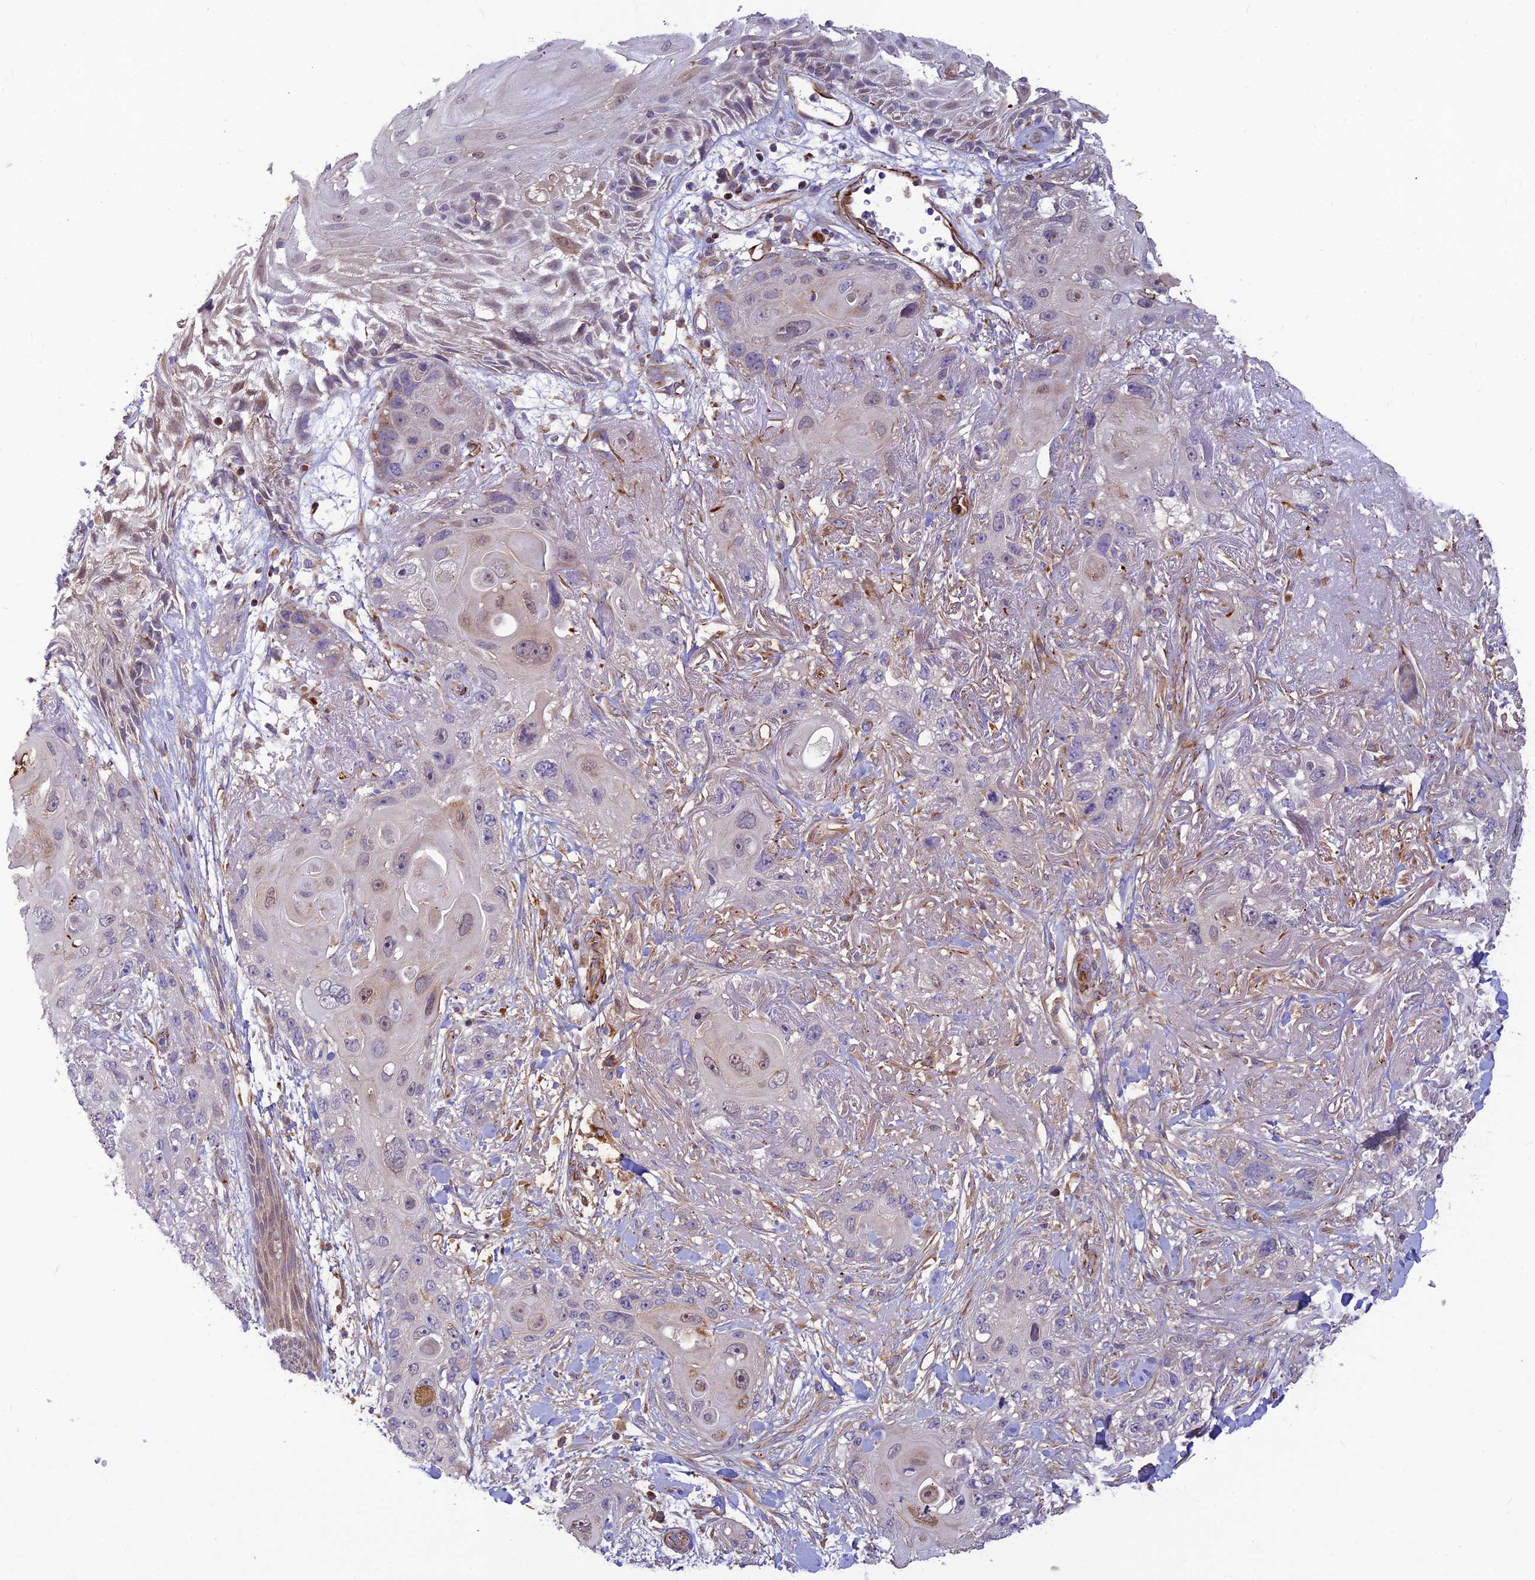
{"staining": {"intensity": "weak", "quantity": "<25%", "location": "nuclear"}, "tissue": "skin cancer", "cell_type": "Tumor cells", "image_type": "cancer", "snomed": [{"axis": "morphology", "description": "Normal tissue, NOS"}, {"axis": "morphology", "description": "Squamous cell carcinoma, NOS"}, {"axis": "topography", "description": "Skin"}], "caption": "Skin cancer (squamous cell carcinoma) stained for a protein using immunohistochemistry (IHC) demonstrates no expression tumor cells.", "gene": "ST8SIA5", "patient": {"sex": "male", "age": 72}}